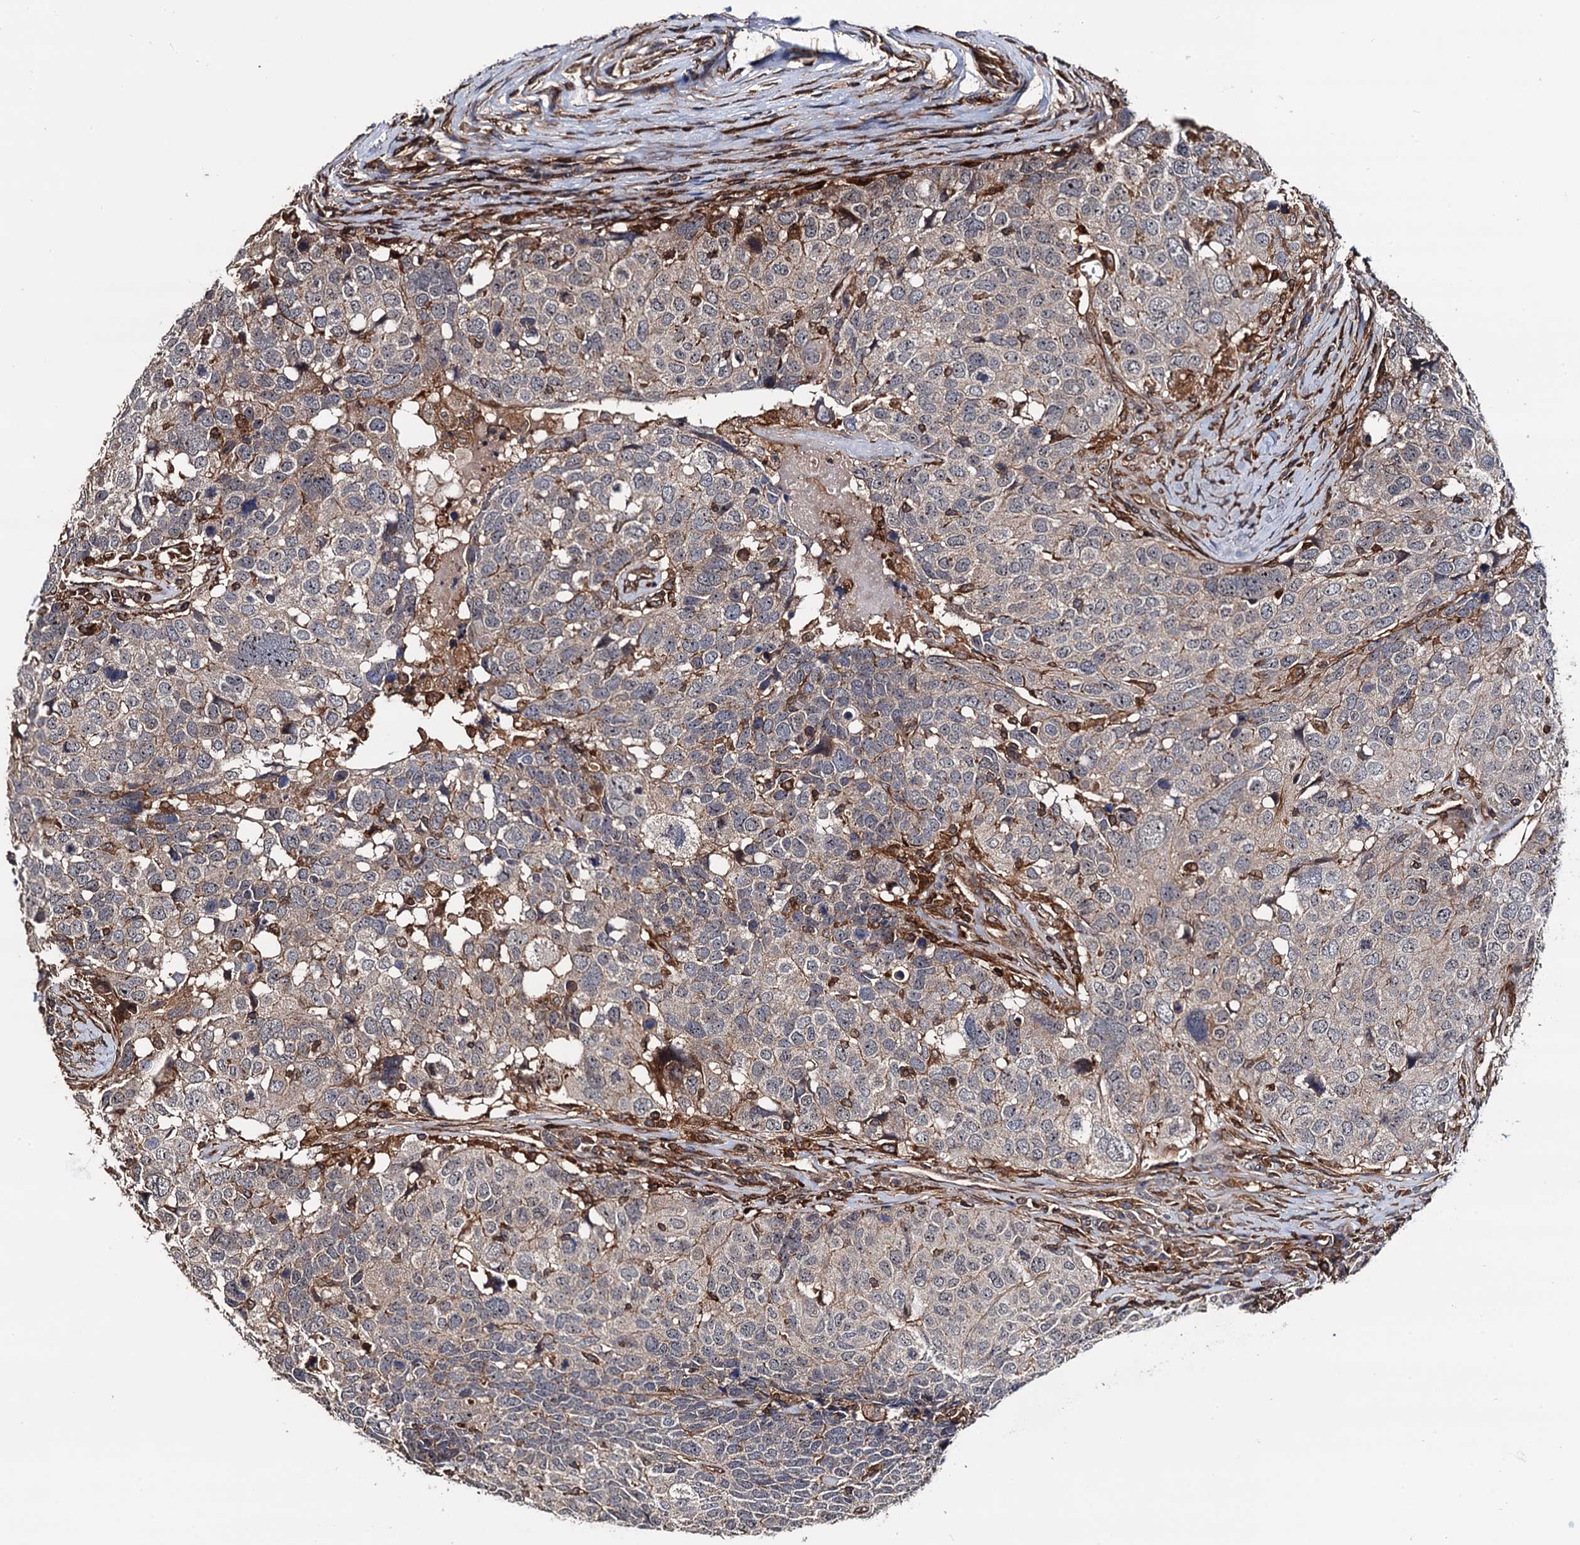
{"staining": {"intensity": "weak", "quantity": "25%-75%", "location": "cytoplasmic/membranous"}, "tissue": "head and neck cancer", "cell_type": "Tumor cells", "image_type": "cancer", "snomed": [{"axis": "morphology", "description": "Squamous cell carcinoma, NOS"}, {"axis": "topography", "description": "Head-Neck"}], "caption": "Protein staining of head and neck cancer tissue displays weak cytoplasmic/membranous positivity in approximately 25%-75% of tumor cells.", "gene": "BORA", "patient": {"sex": "male", "age": 66}}